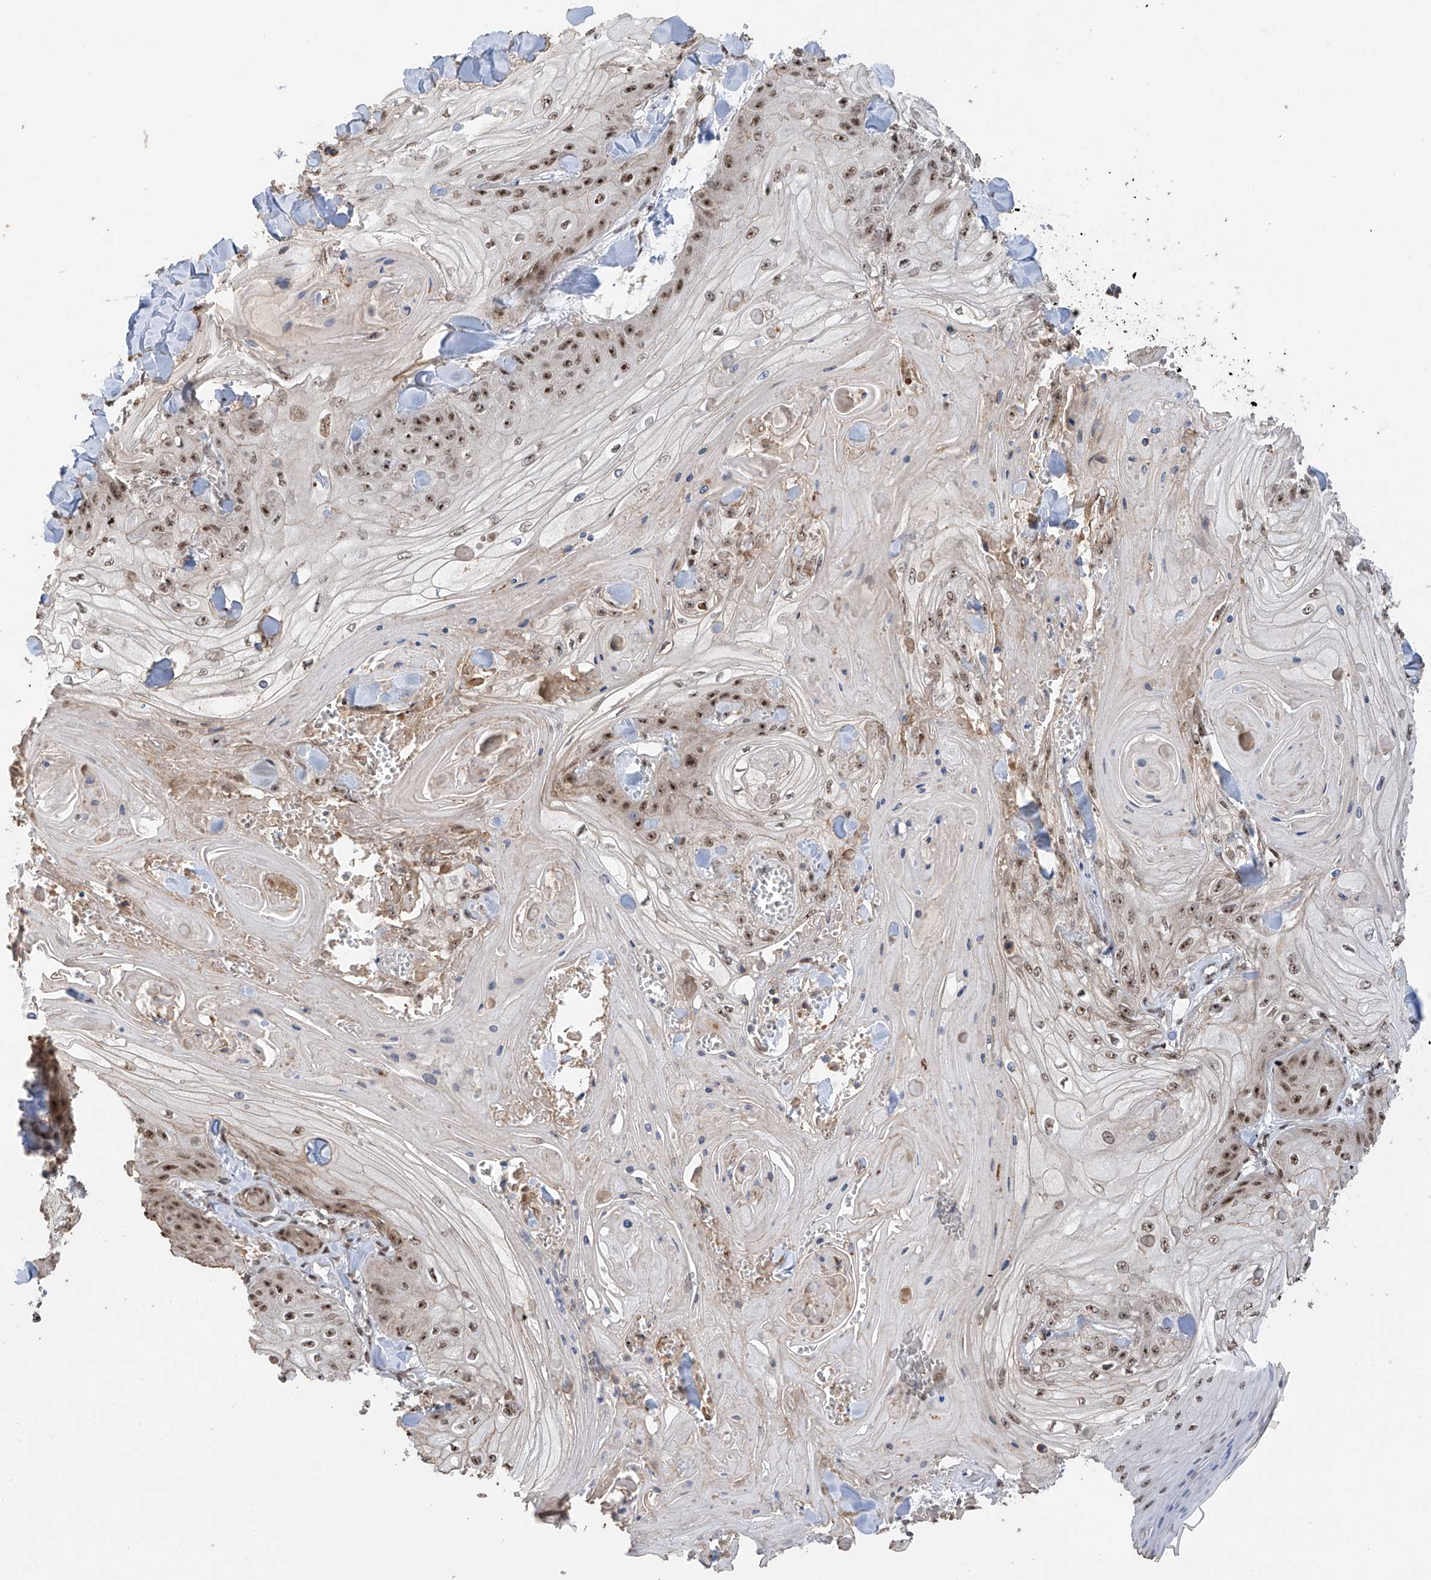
{"staining": {"intensity": "moderate", "quantity": ">75%", "location": "nuclear"}, "tissue": "skin cancer", "cell_type": "Tumor cells", "image_type": "cancer", "snomed": [{"axis": "morphology", "description": "Squamous cell carcinoma, NOS"}, {"axis": "topography", "description": "Skin"}], "caption": "The photomicrograph displays staining of skin cancer (squamous cell carcinoma), revealing moderate nuclear protein positivity (brown color) within tumor cells.", "gene": "C1orf131", "patient": {"sex": "male", "age": 74}}